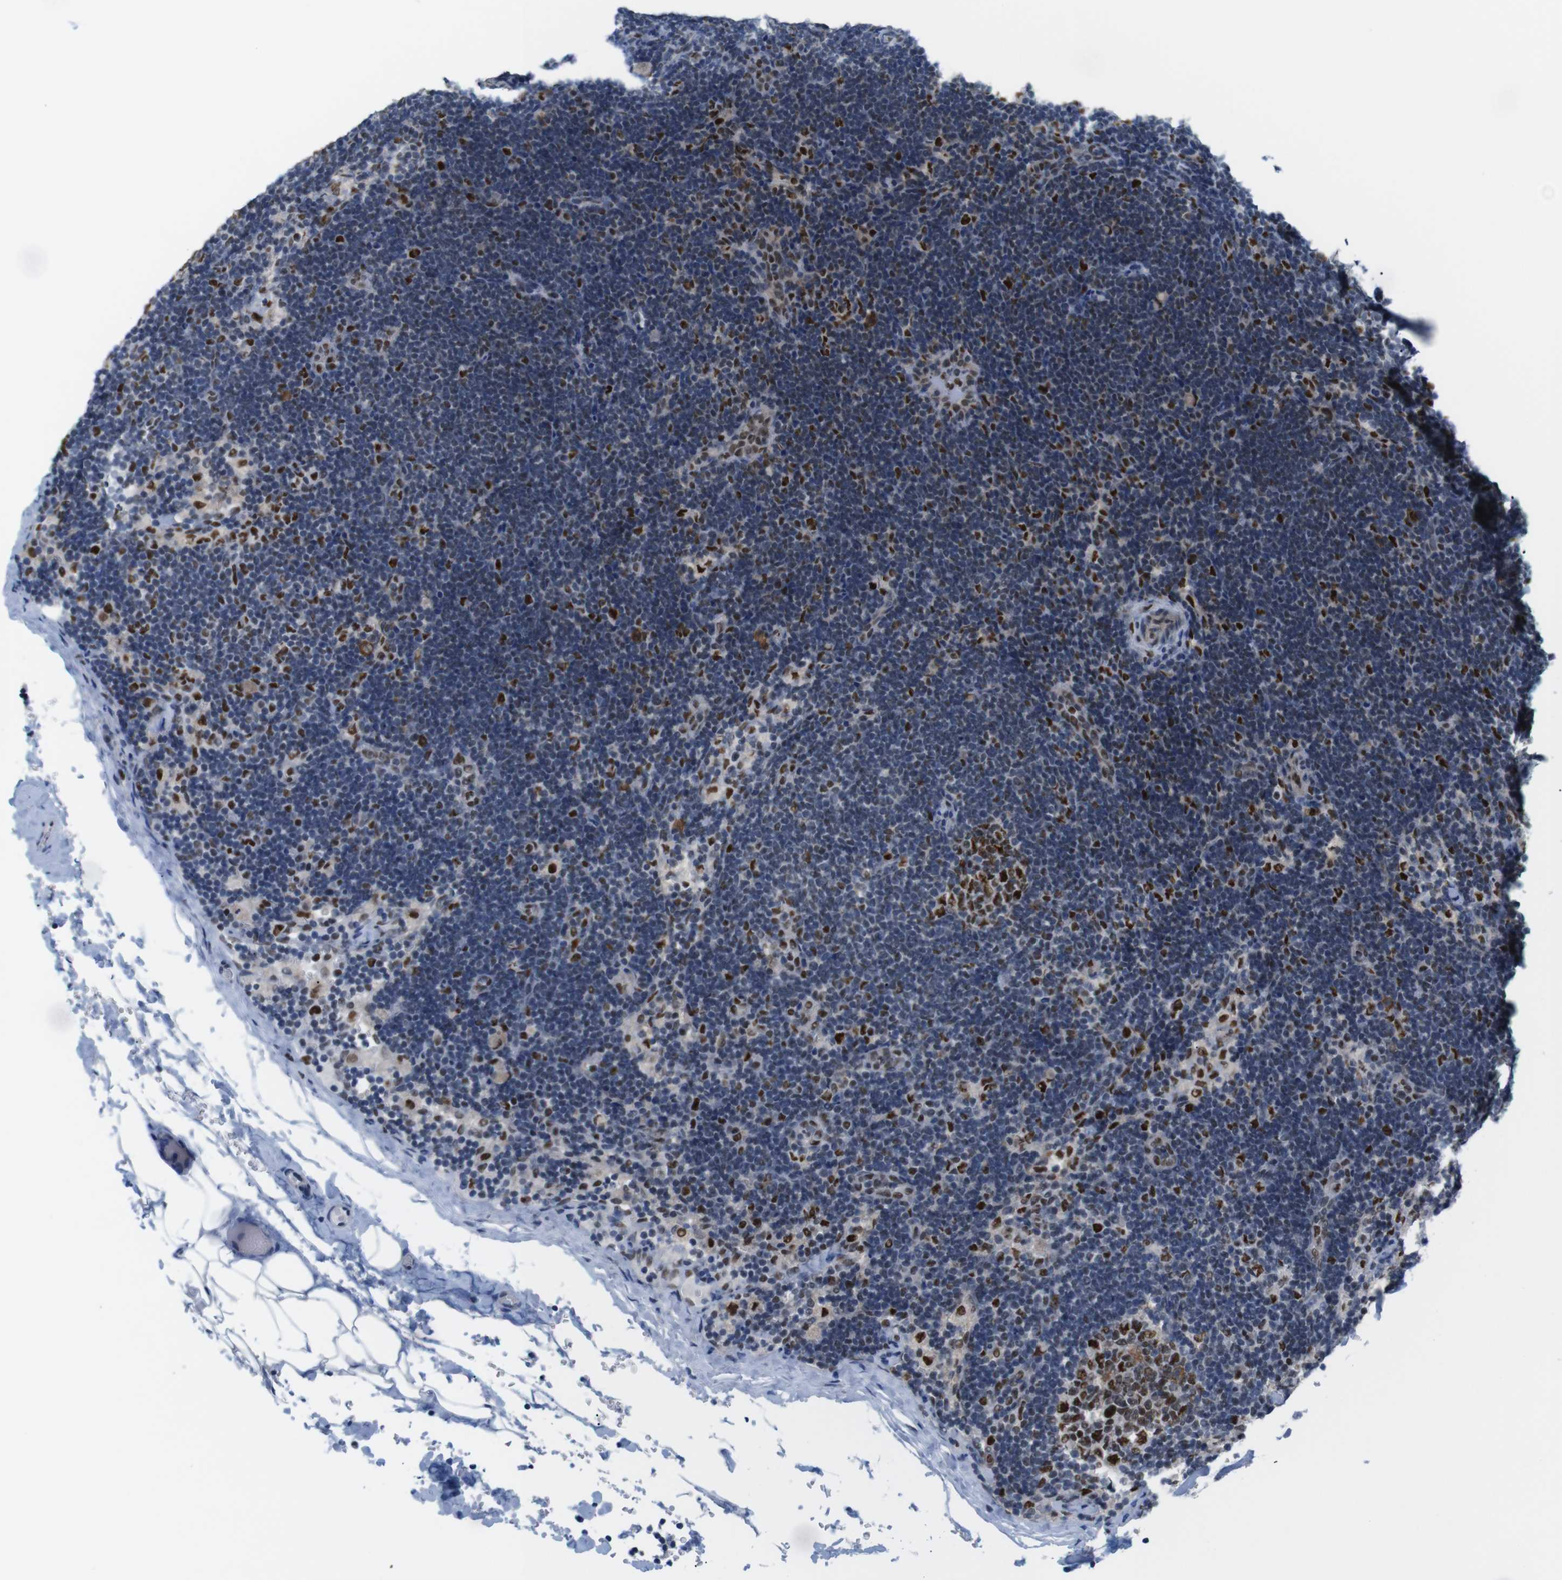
{"staining": {"intensity": "strong", "quantity": ">75%", "location": "nuclear"}, "tissue": "lymph node", "cell_type": "Germinal center cells", "image_type": "normal", "snomed": [{"axis": "morphology", "description": "Normal tissue, NOS"}, {"axis": "topography", "description": "Lymph node"}], "caption": "Immunohistochemical staining of unremarkable human lymph node demonstrates >75% levels of strong nuclear protein staining in approximately >75% of germinal center cells.", "gene": "PSME3", "patient": {"sex": "female", "age": 14}}